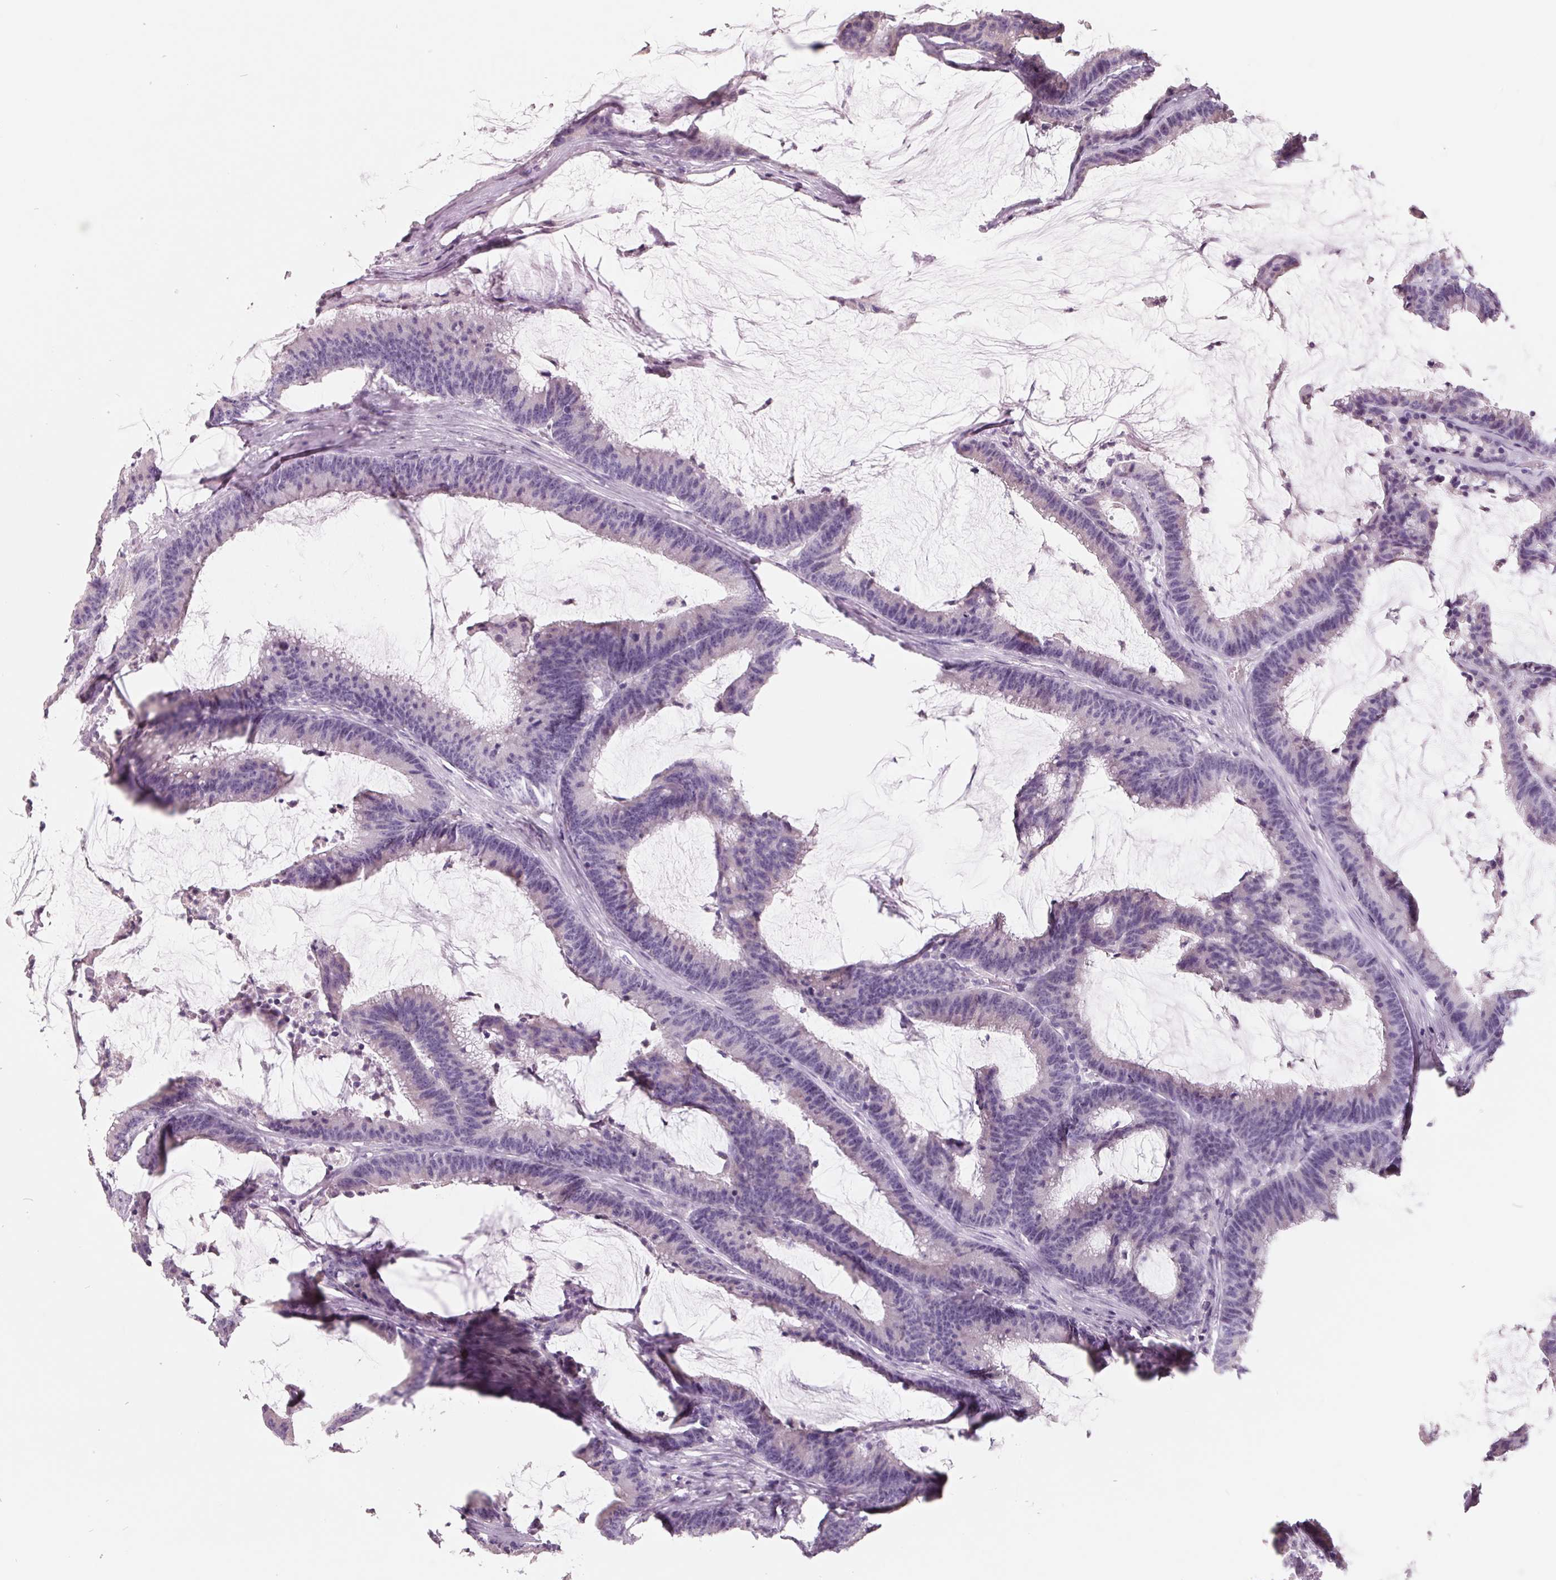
{"staining": {"intensity": "negative", "quantity": "none", "location": "none"}, "tissue": "colorectal cancer", "cell_type": "Tumor cells", "image_type": "cancer", "snomed": [{"axis": "morphology", "description": "Adenocarcinoma, NOS"}, {"axis": "topography", "description": "Colon"}], "caption": "High magnification brightfield microscopy of colorectal cancer stained with DAB (3,3'-diaminobenzidine) (brown) and counterstained with hematoxylin (blue): tumor cells show no significant staining. The staining is performed using DAB brown chromogen with nuclei counter-stained in using hematoxylin.", "gene": "FTCD", "patient": {"sex": "female", "age": 78}}